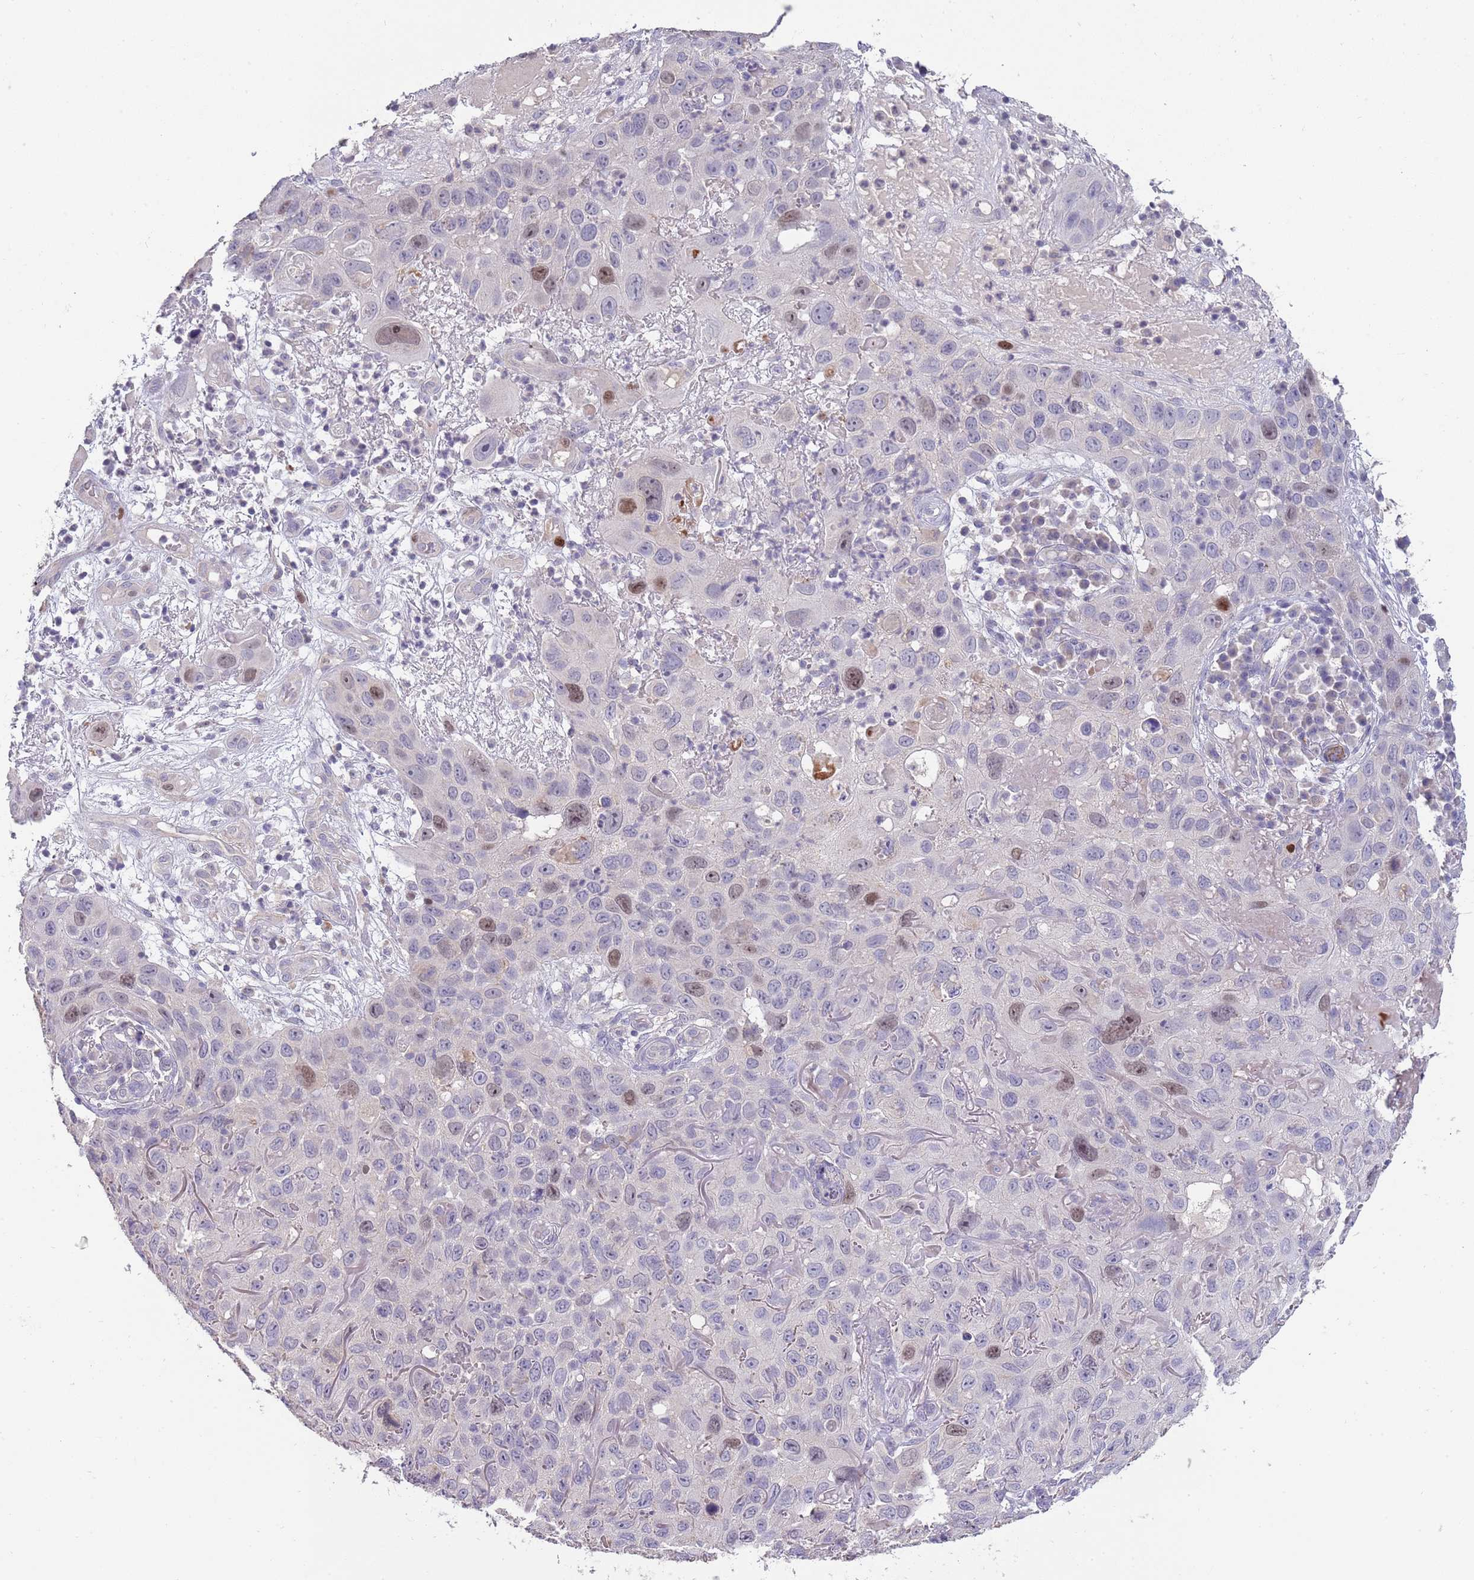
{"staining": {"intensity": "moderate", "quantity": "<25%", "location": "nuclear"}, "tissue": "skin cancer", "cell_type": "Tumor cells", "image_type": "cancer", "snomed": [{"axis": "morphology", "description": "Squamous cell carcinoma in situ, NOS"}, {"axis": "morphology", "description": "Squamous cell carcinoma, NOS"}, {"axis": "topography", "description": "Skin"}], "caption": "DAB (3,3'-diaminobenzidine) immunohistochemical staining of human skin cancer (squamous cell carcinoma) exhibits moderate nuclear protein staining in about <25% of tumor cells.", "gene": "PIMREG", "patient": {"sex": "male", "age": 93}}